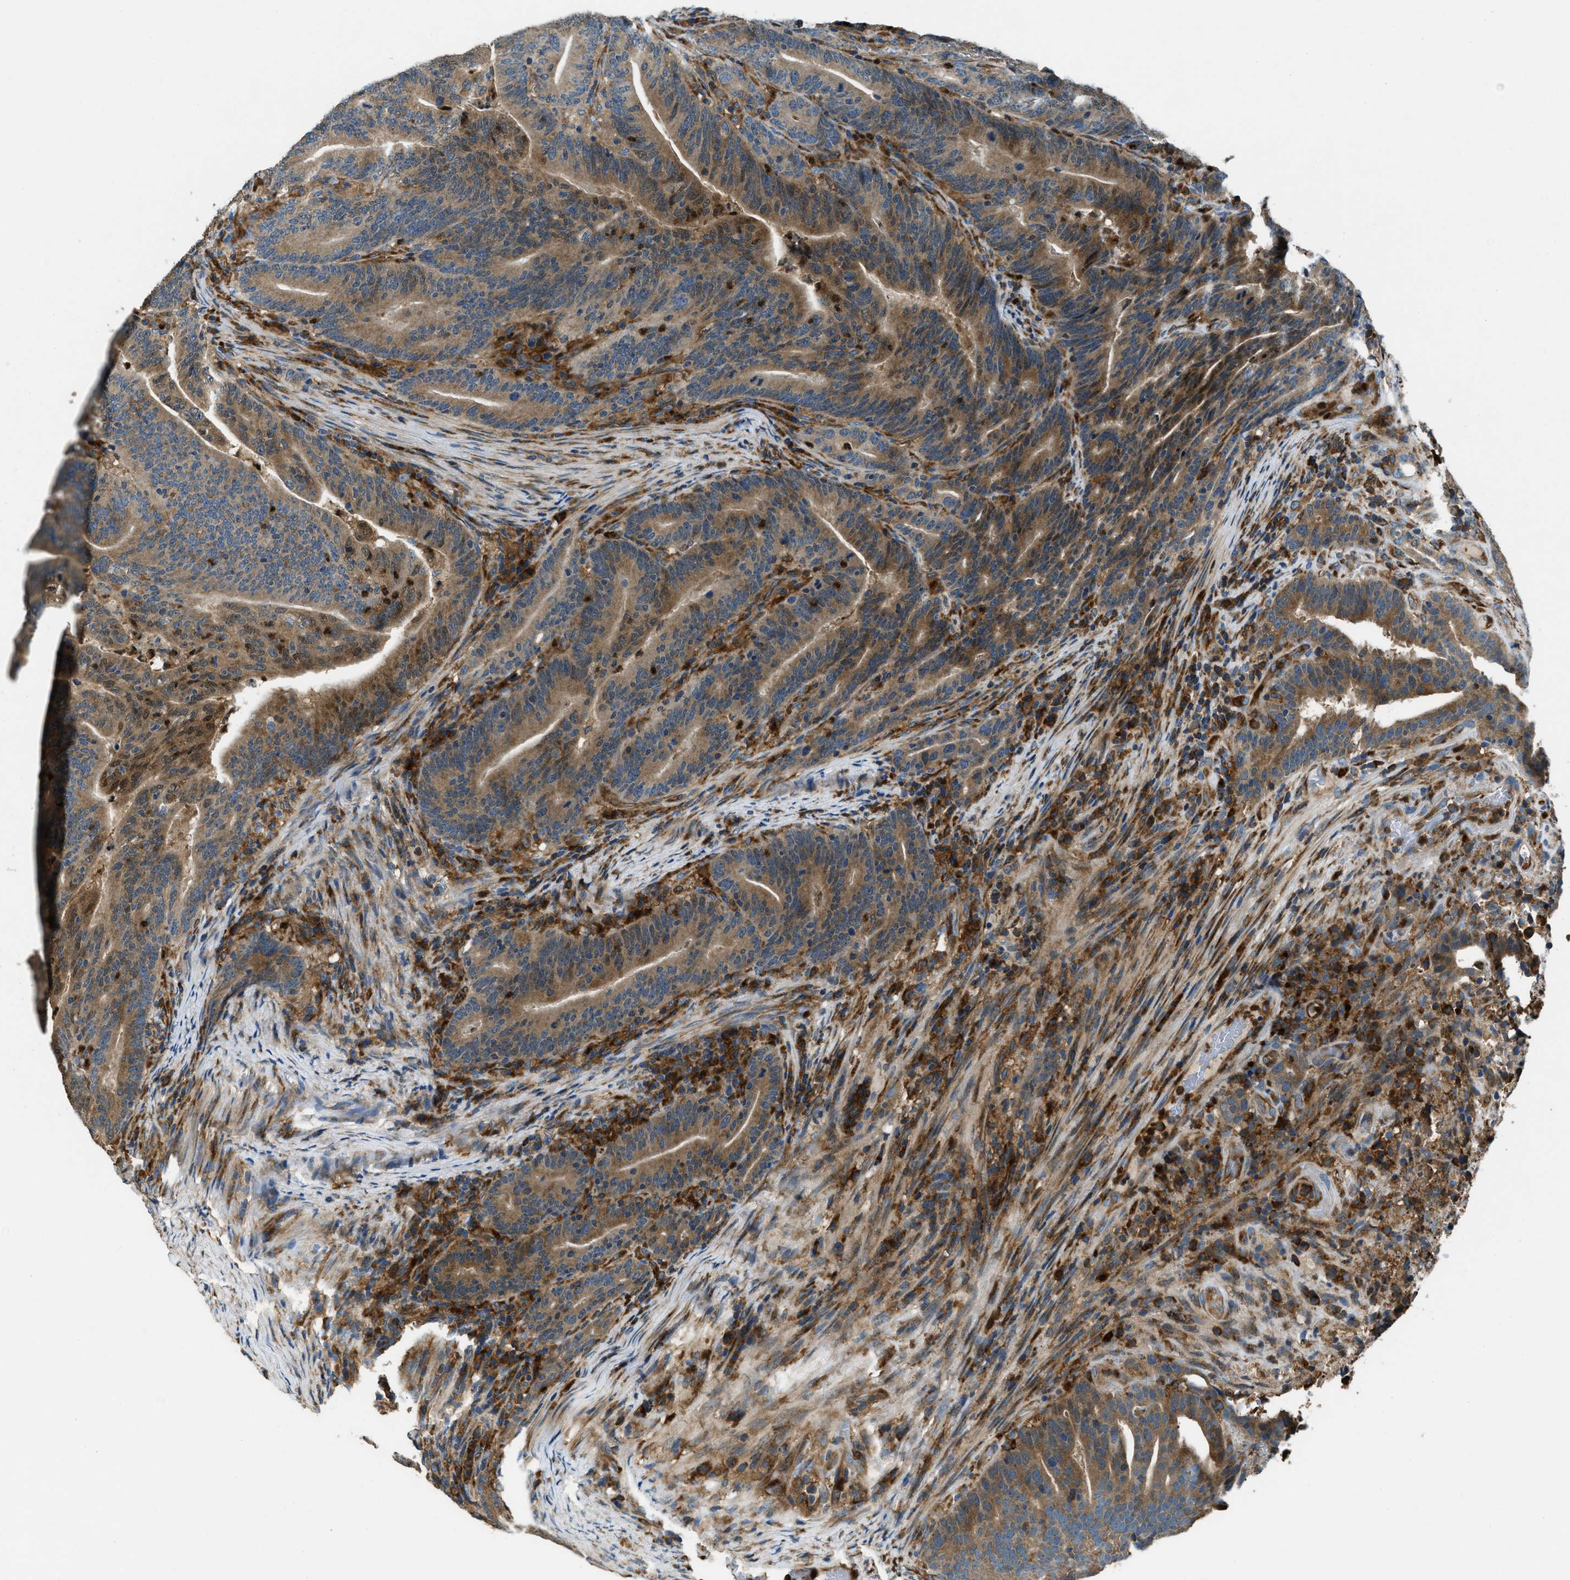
{"staining": {"intensity": "moderate", "quantity": ">75%", "location": "cytoplasmic/membranous"}, "tissue": "colorectal cancer", "cell_type": "Tumor cells", "image_type": "cancer", "snomed": [{"axis": "morphology", "description": "Adenocarcinoma, NOS"}, {"axis": "topography", "description": "Colon"}], "caption": "Immunohistochemical staining of human colorectal cancer demonstrates moderate cytoplasmic/membranous protein positivity in approximately >75% of tumor cells.", "gene": "GIMAP8", "patient": {"sex": "female", "age": 66}}